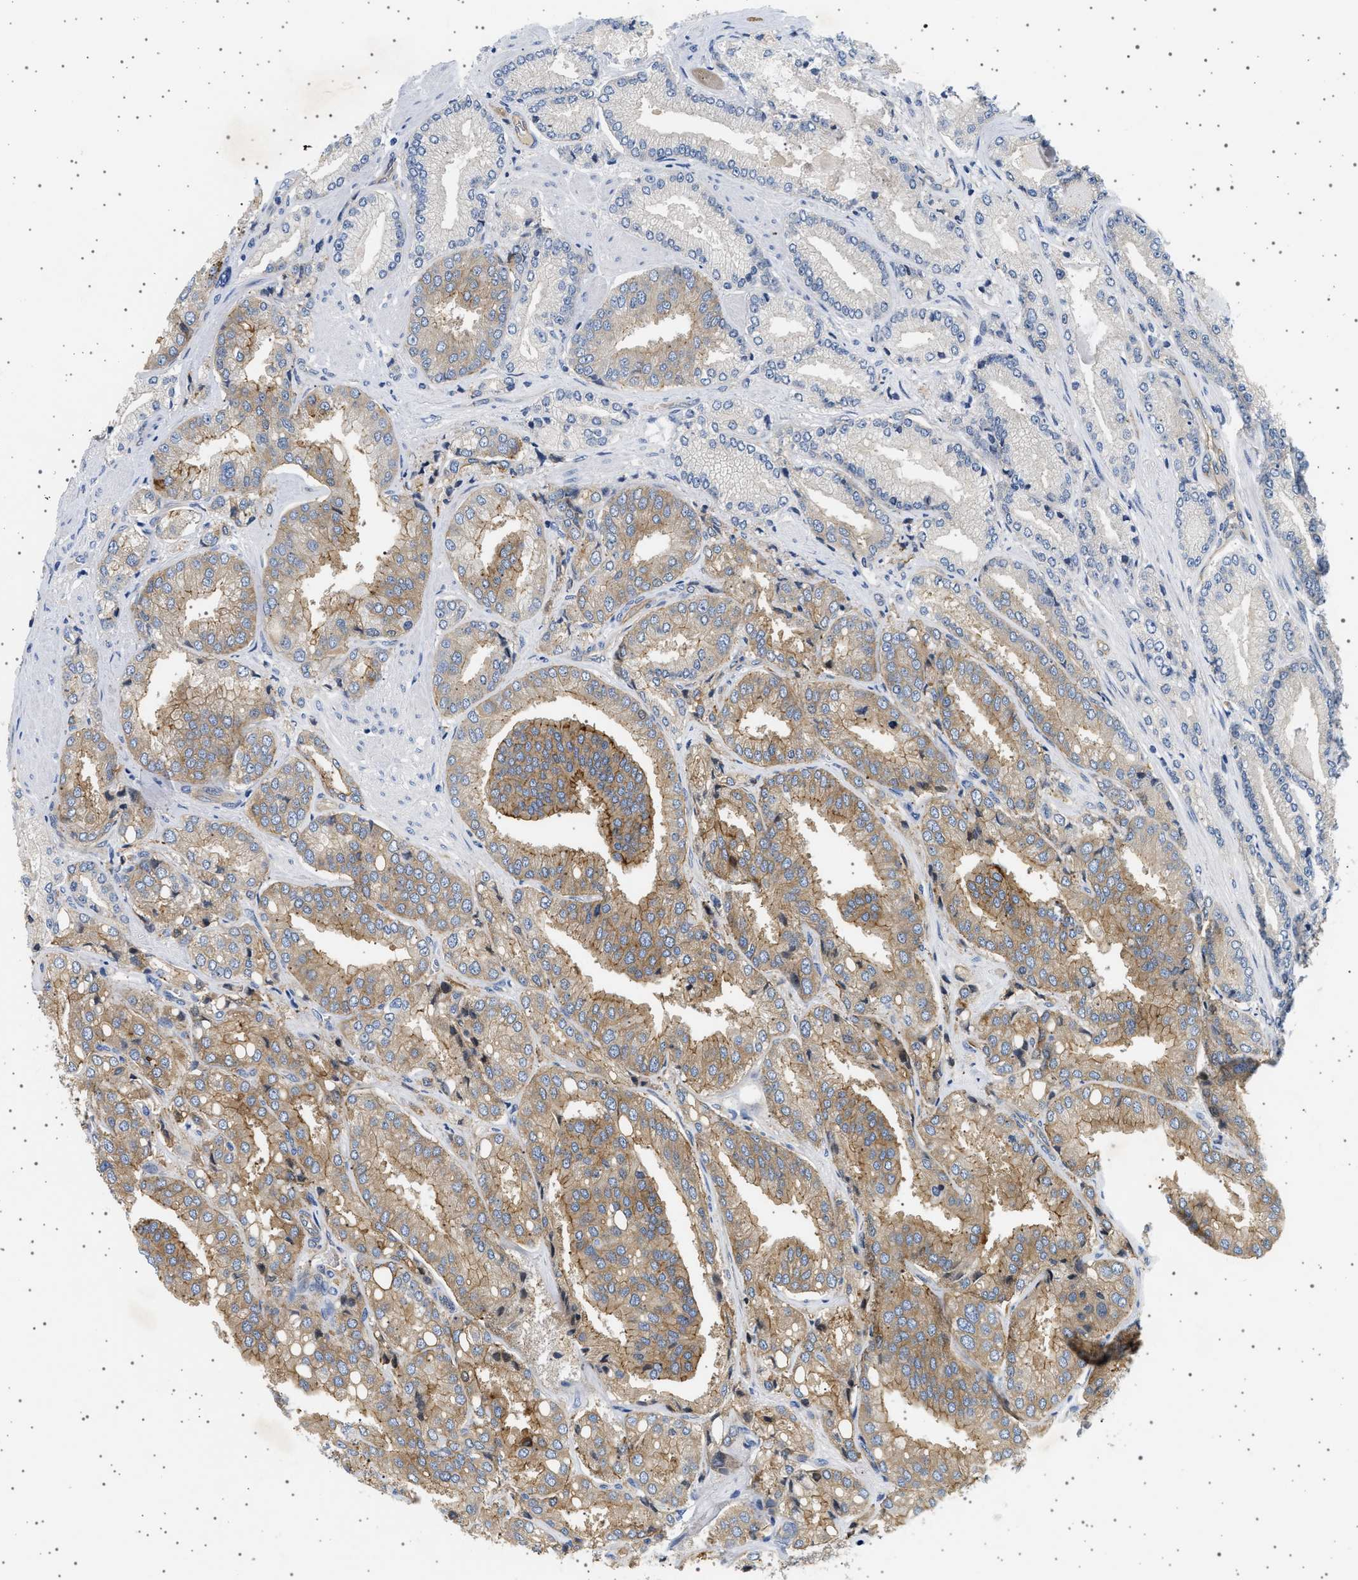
{"staining": {"intensity": "moderate", "quantity": "25%-75%", "location": "cytoplasmic/membranous"}, "tissue": "prostate cancer", "cell_type": "Tumor cells", "image_type": "cancer", "snomed": [{"axis": "morphology", "description": "Adenocarcinoma, High grade"}, {"axis": "topography", "description": "Prostate"}], "caption": "Brown immunohistochemical staining in human prostate cancer reveals moderate cytoplasmic/membranous expression in about 25%-75% of tumor cells.", "gene": "PLPP6", "patient": {"sex": "male", "age": 50}}